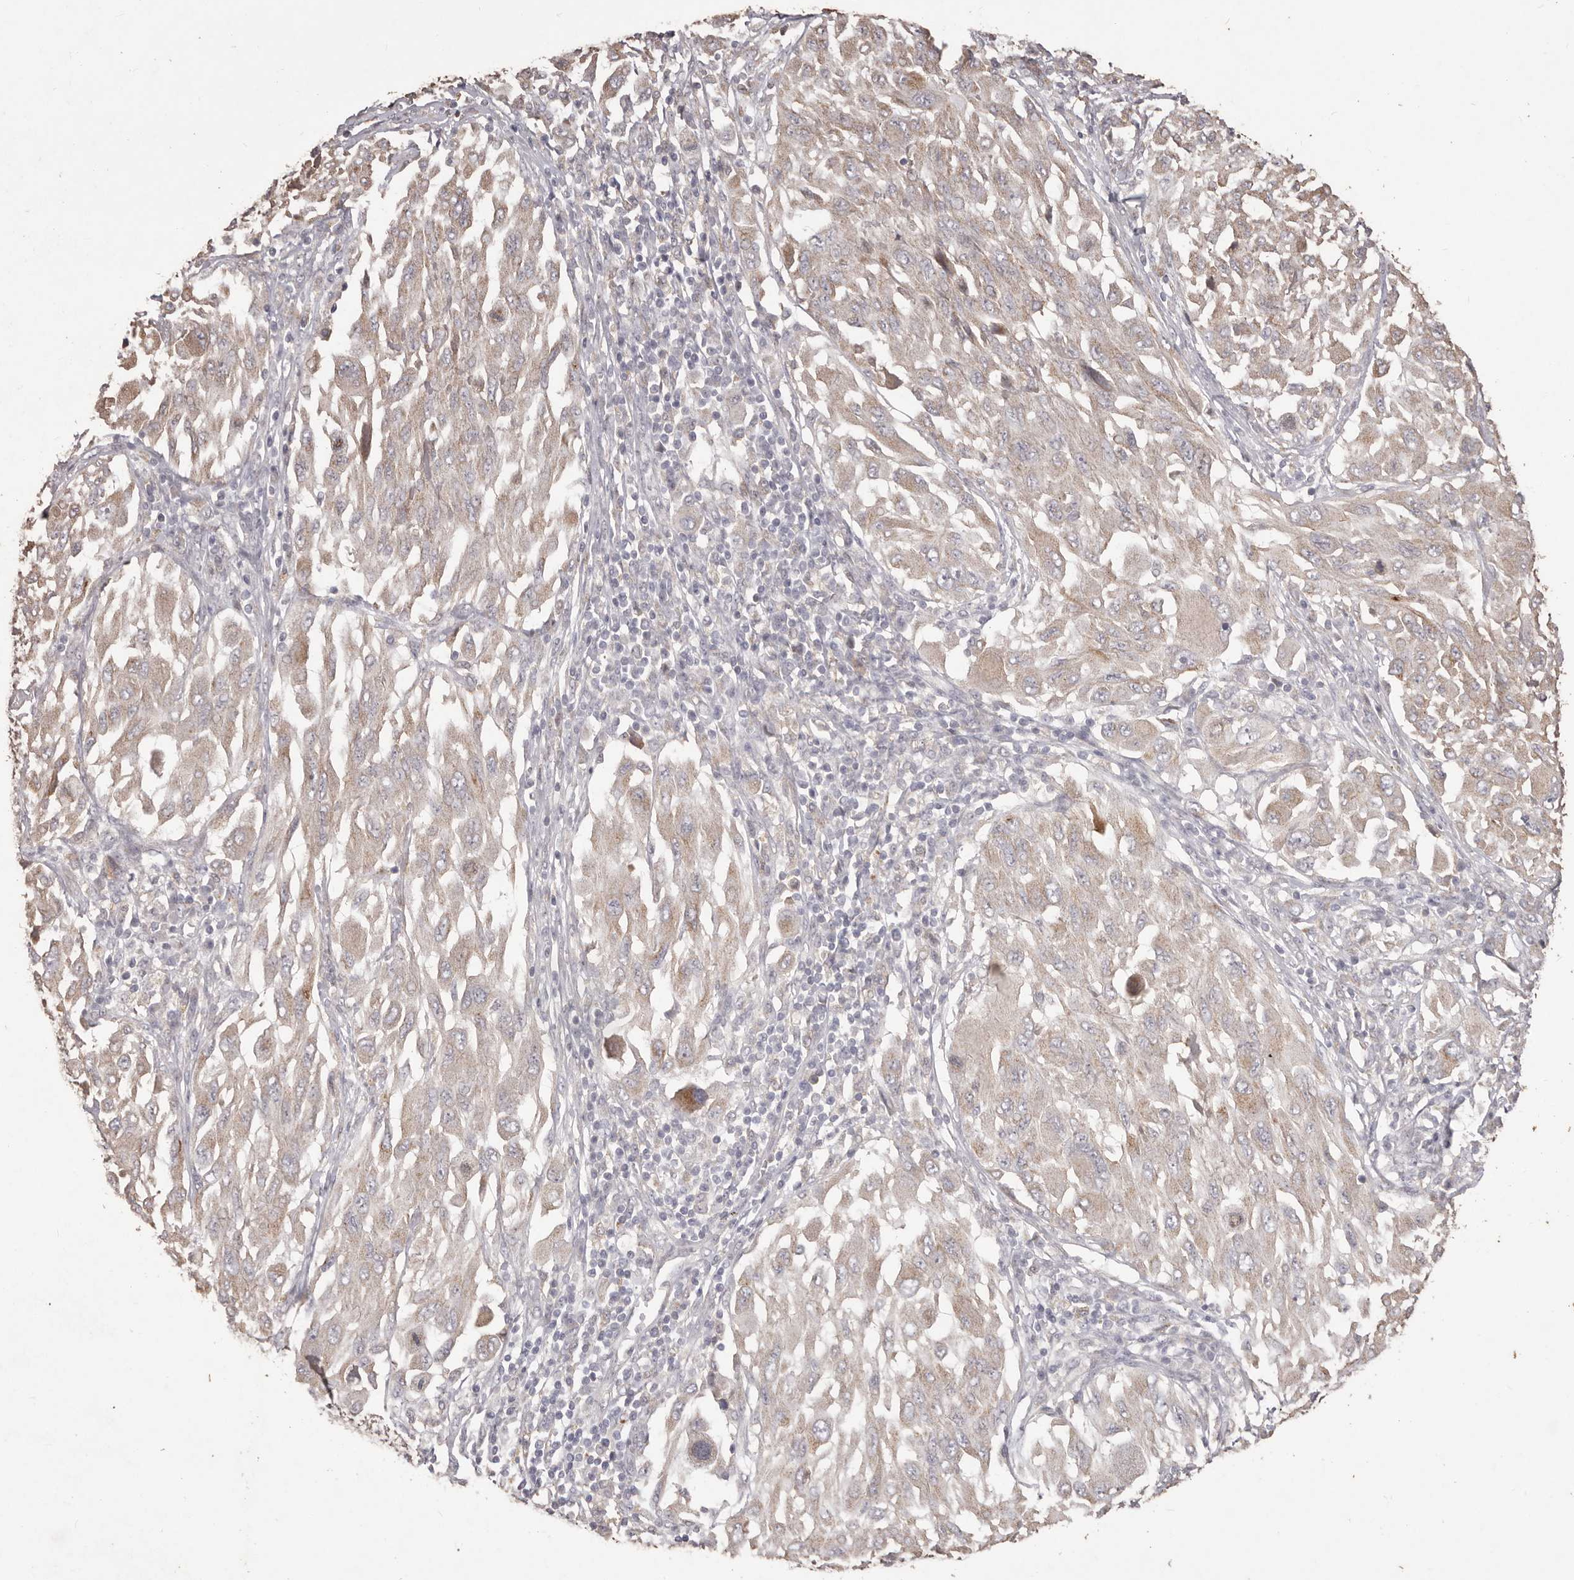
{"staining": {"intensity": "weak", "quantity": "25%-75%", "location": "cytoplasmic/membranous"}, "tissue": "melanoma", "cell_type": "Tumor cells", "image_type": "cancer", "snomed": [{"axis": "morphology", "description": "Malignant melanoma, NOS"}, {"axis": "topography", "description": "Skin"}], "caption": "Immunohistochemical staining of human malignant melanoma displays low levels of weak cytoplasmic/membranous protein positivity in about 25%-75% of tumor cells.", "gene": "PRSS27", "patient": {"sex": "female", "age": 91}}